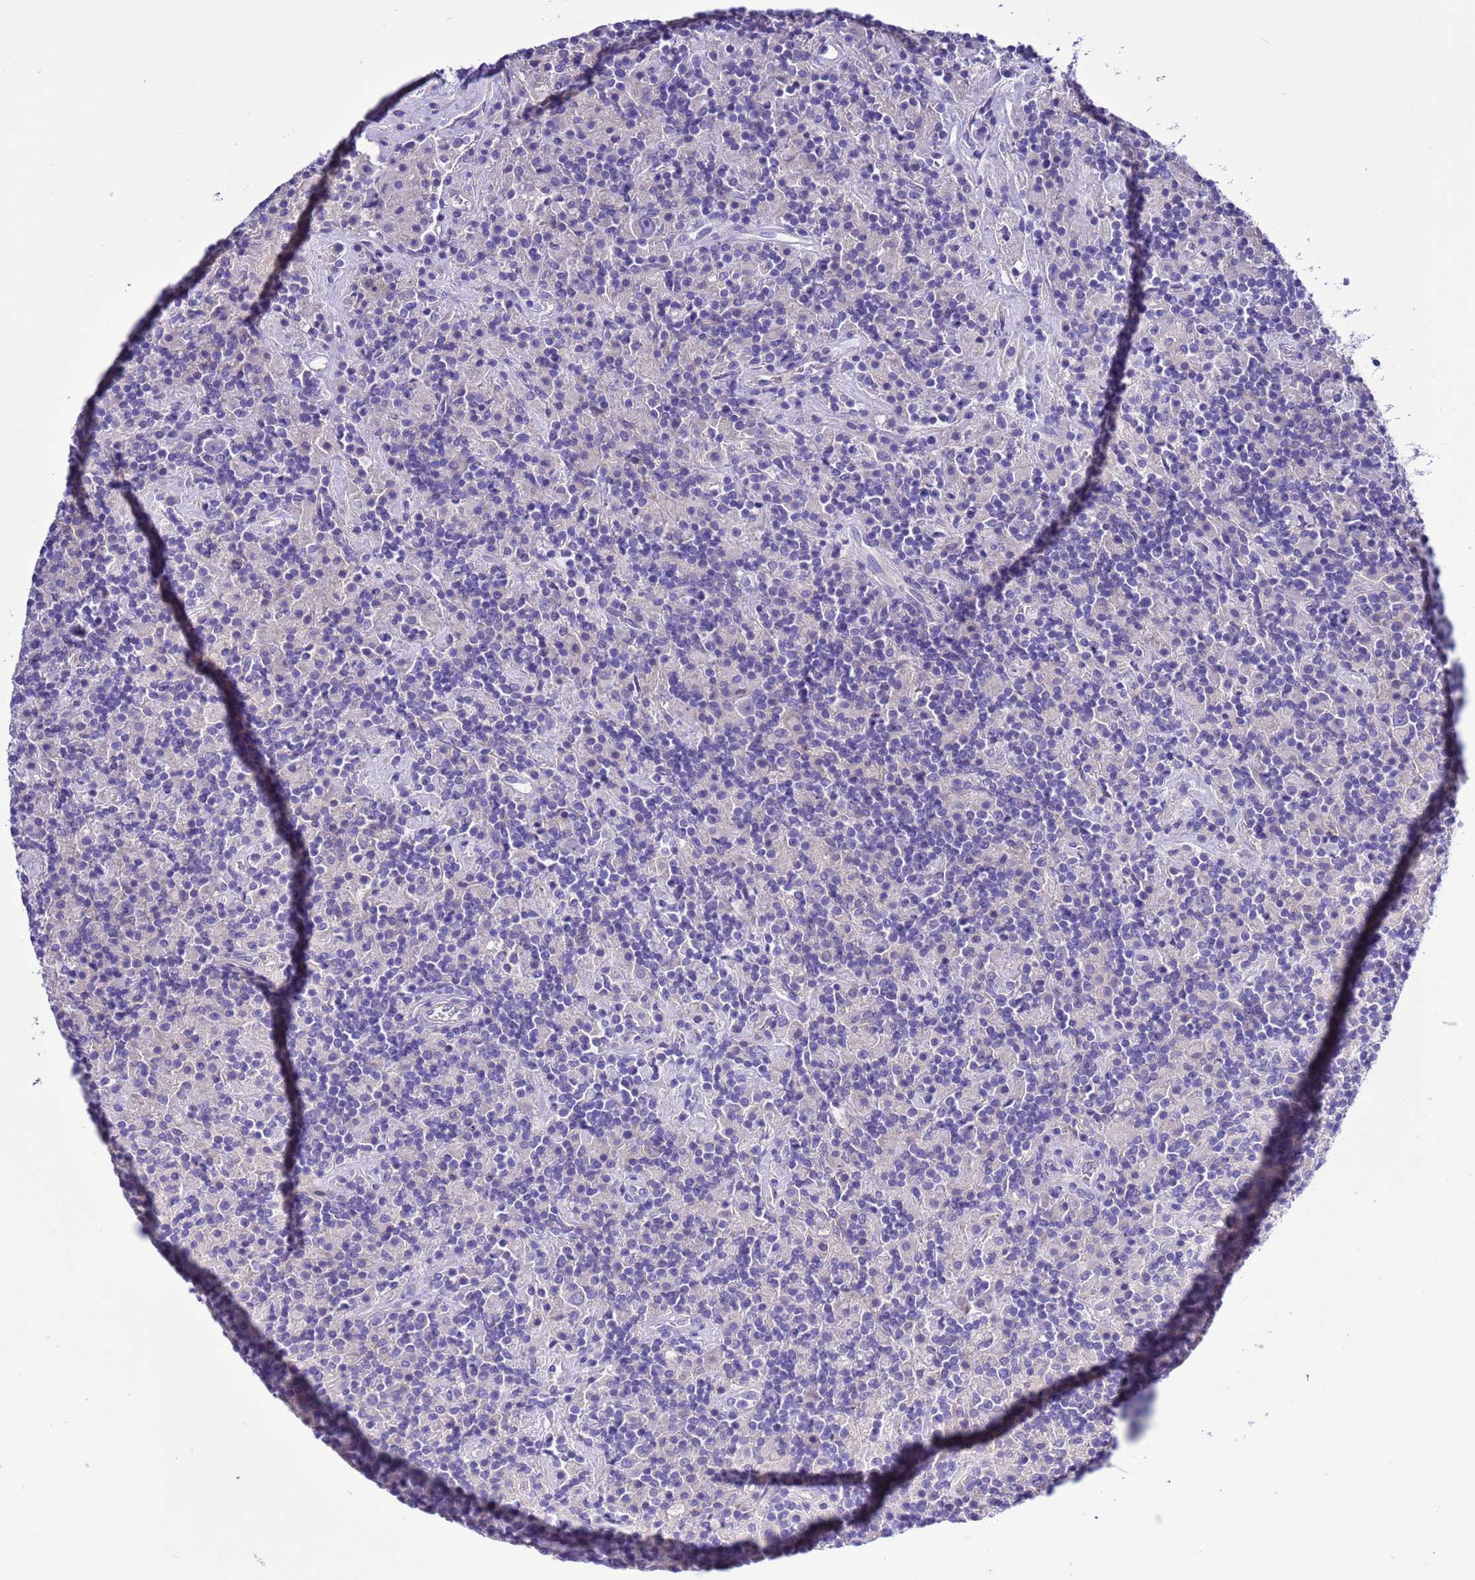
{"staining": {"intensity": "negative", "quantity": "none", "location": "none"}, "tissue": "lymphoma", "cell_type": "Tumor cells", "image_type": "cancer", "snomed": [{"axis": "morphology", "description": "Hodgkin's disease, NOS"}, {"axis": "topography", "description": "Lymph node"}], "caption": "Protein analysis of lymphoma exhibits no significant staining in tumor cells. (Stains: DAB (3,3'-diaminobenzidine) IHC with hematoxylin counter stain, Microscopy: brightfield microscopy at high magnification).", "gene": "KICS2", "patient": {"sex": "male", "age": 70}}